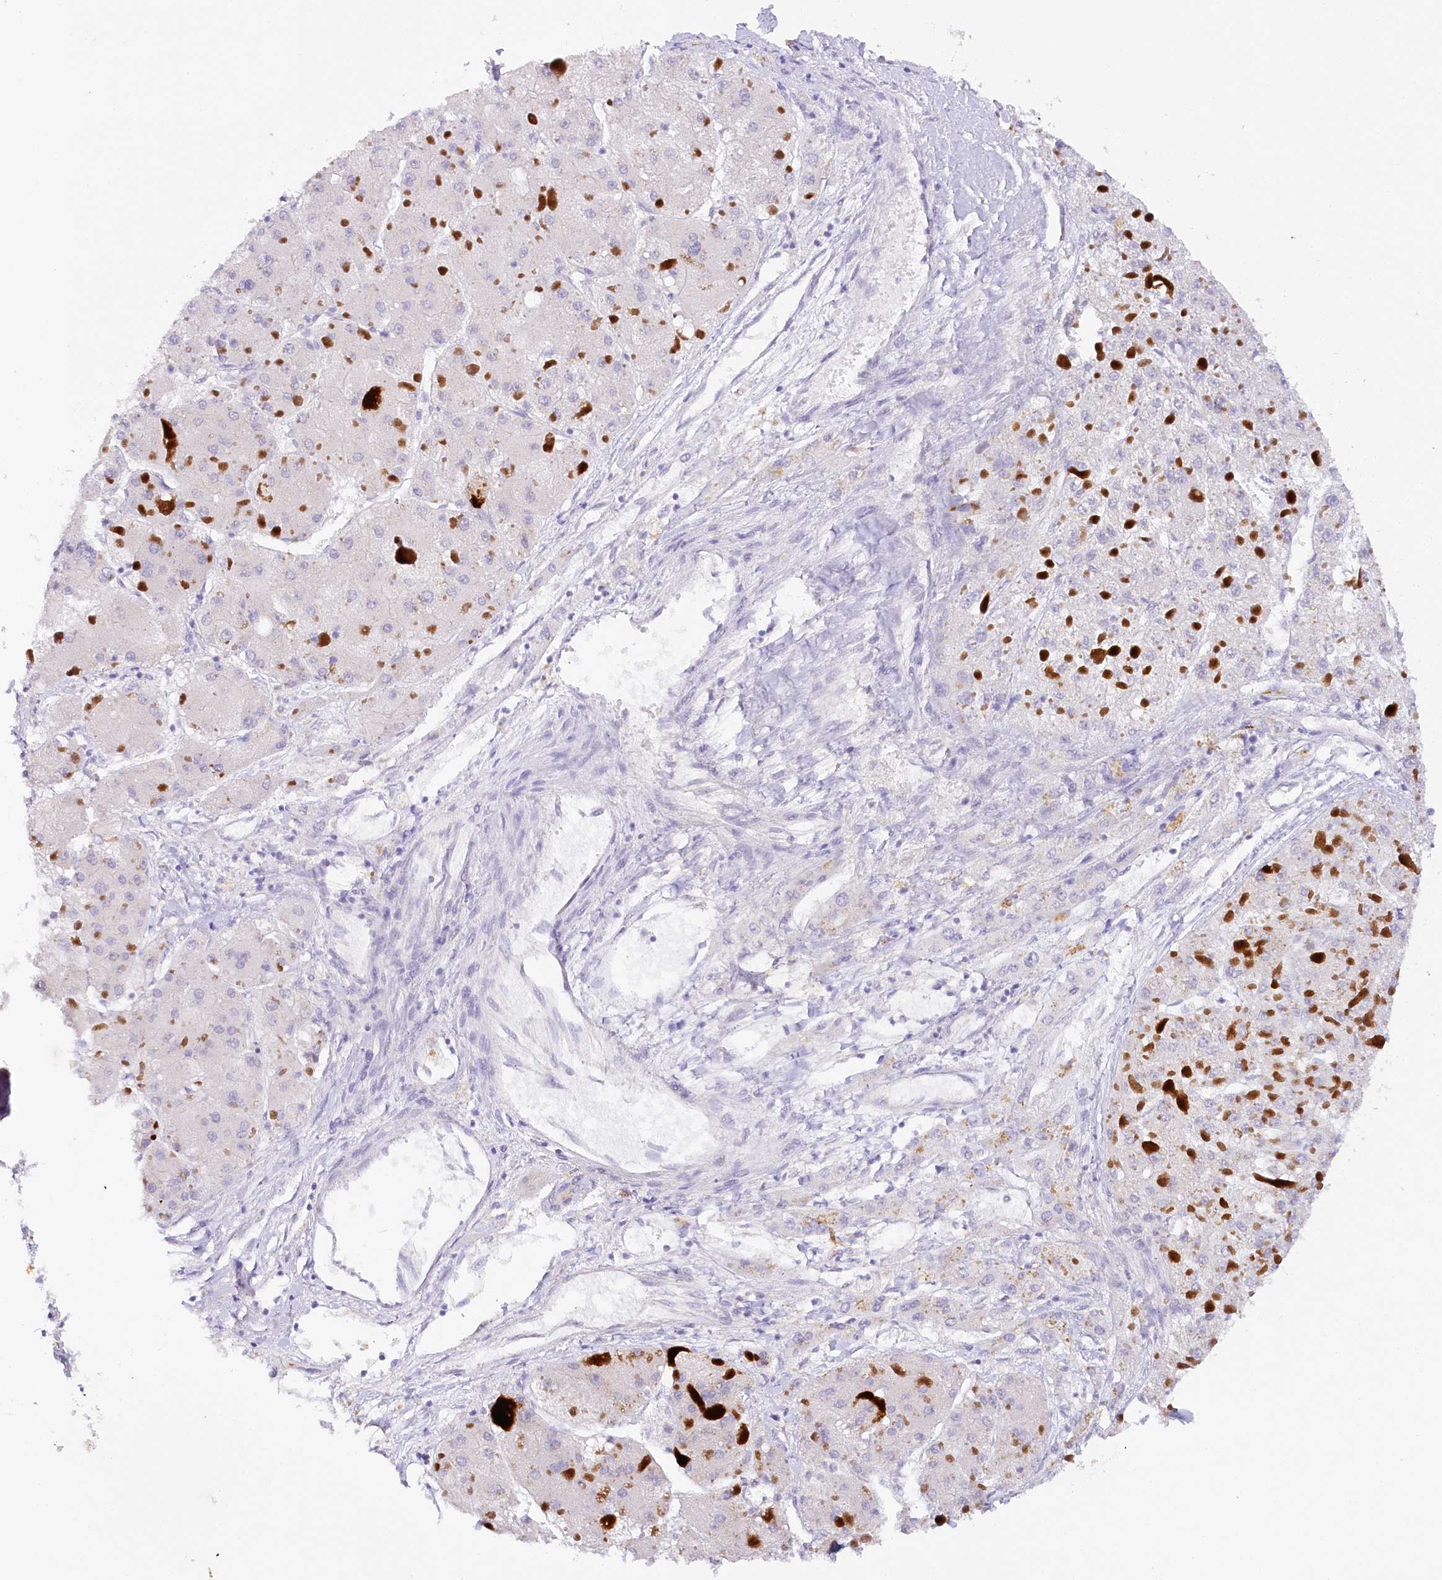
{"staining": {"intensity": "negative", "quantity": "none", "location": "none"}, "tissue": "liver cancer", "cell_type": "Tumor cells", "image_type": "cancer", "snomed": [{"axis": "morphology", "description": "Carcinoma, Hepatocellular, NOS"}, {"axis": "topography", "description": "Liver"}], "caption": "Liver hepatocellular carcinoma stained for a protein using IHC displays no expression tumor cells.", "gene": "TP53", "patient": {"sex": "female", "age": 73}}